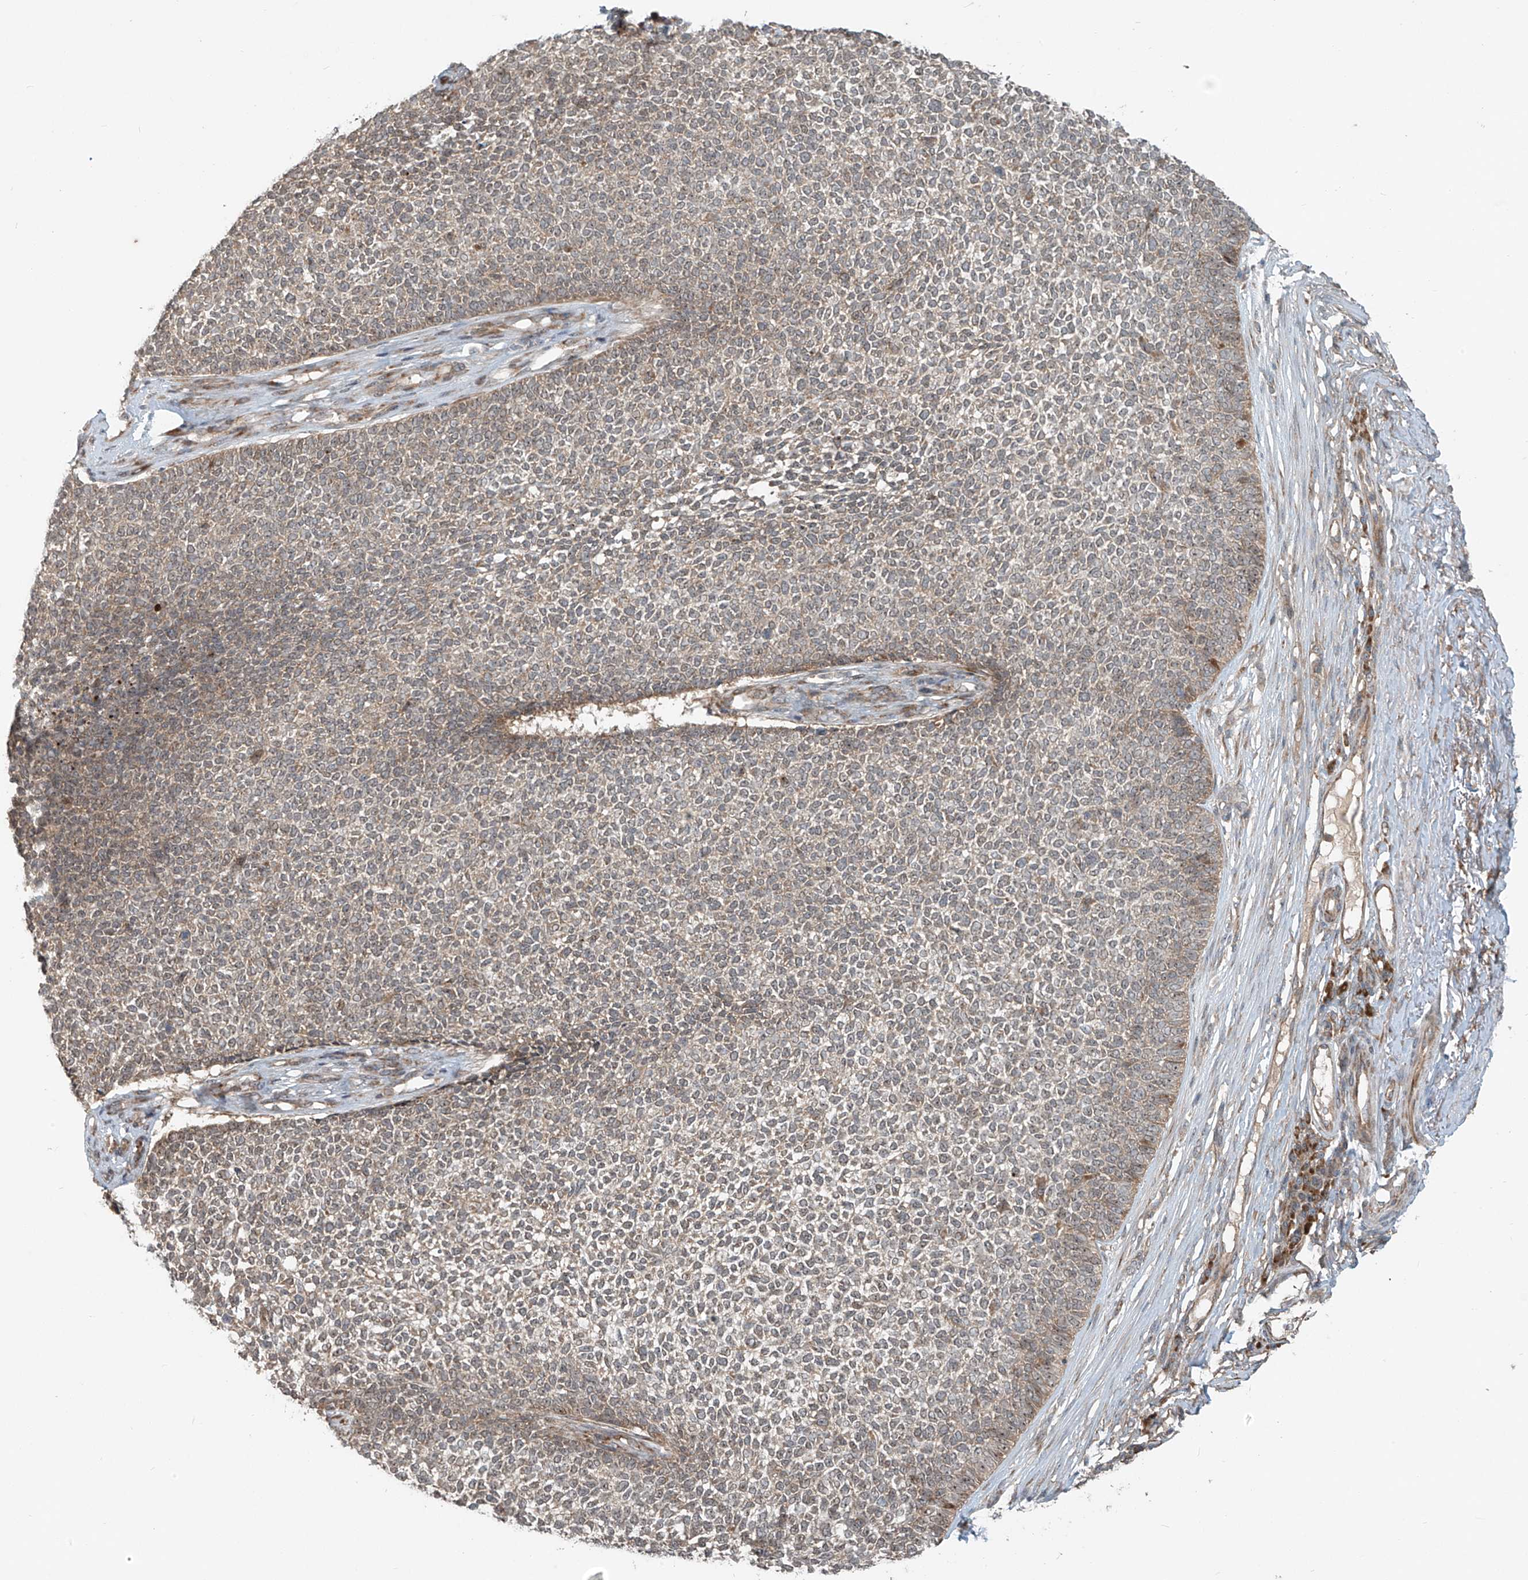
{"staining": {"intensity": "weak", "quantity": ">75%", "location": "cytoplasmic/membranous"}, "tissue": "skin cancer", "cell_type": "Tumor cells", "image_type": "cancer", "snomed": [{"axis": "morphology", "description": "Basal cell carcinoma"}, {"axis": "topography", "description": "Skin"}], "caption": "This is a histology image of immunohistochemistry staining of skin cancer, which shows weak positivity in the cytoplasmic/membranous of tumor cells.", "gene": "KATNIP", "patient": {"sex": "female", "age": 84}}